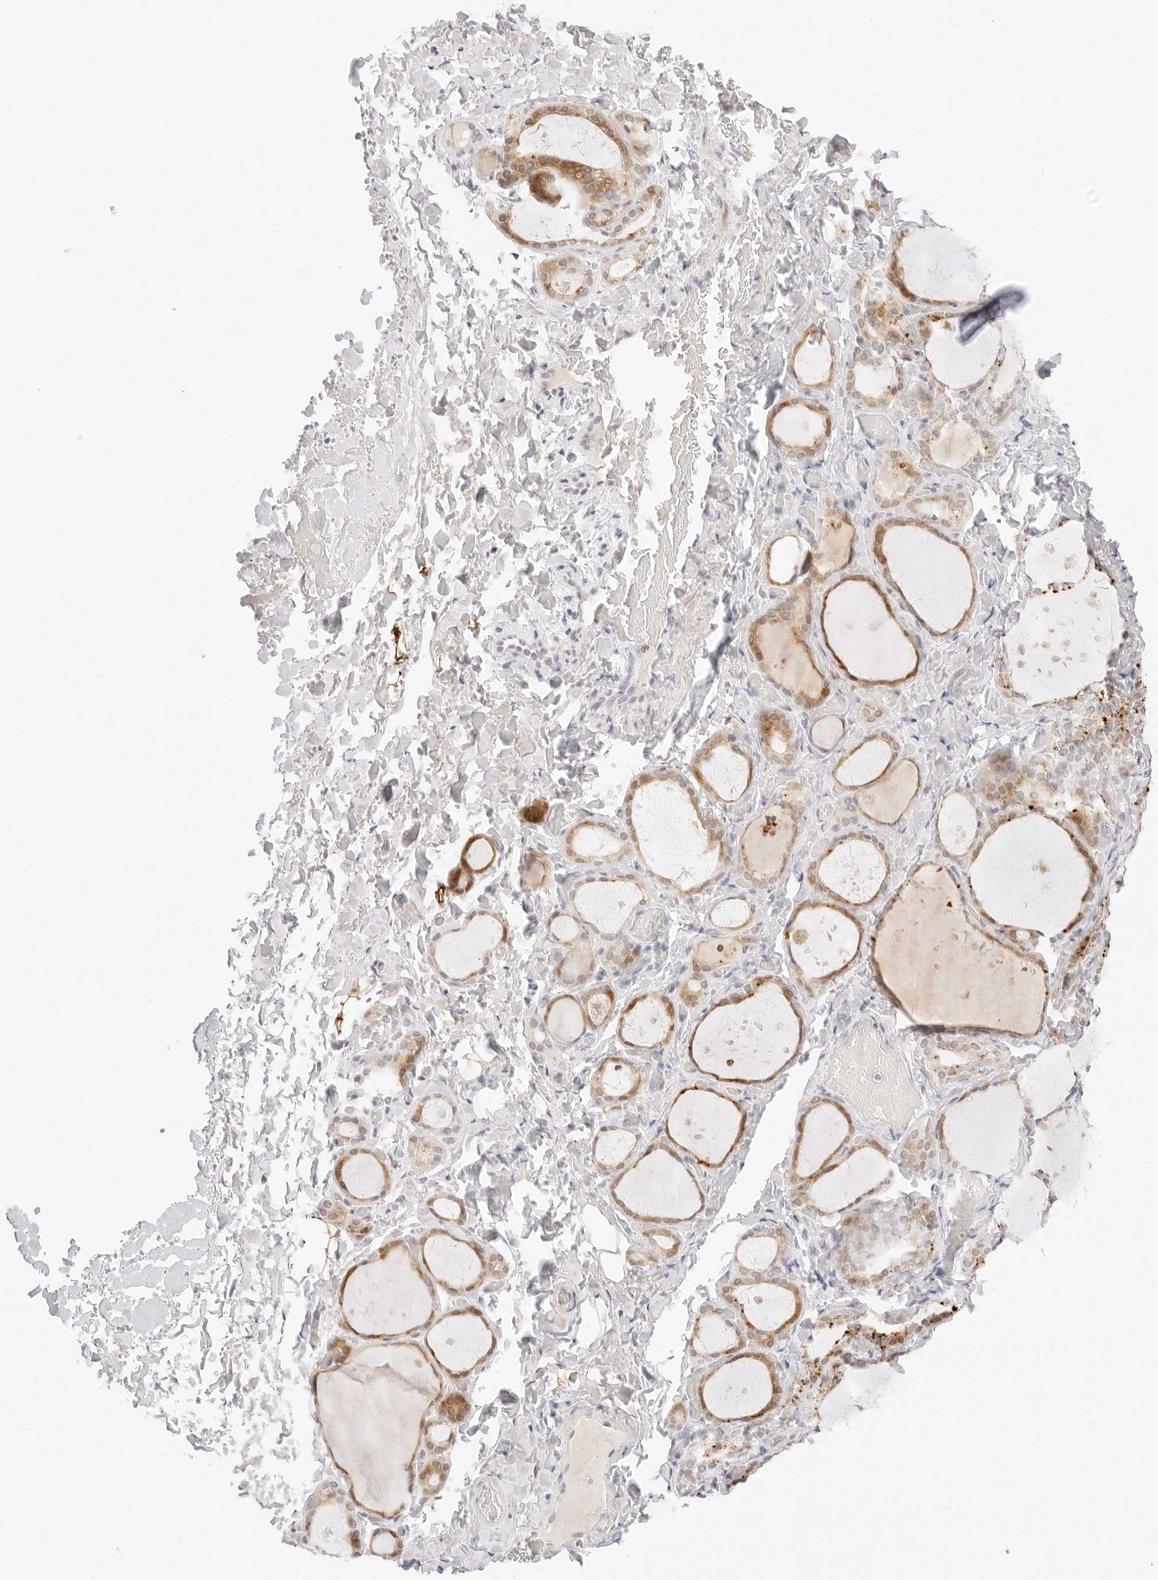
{"staining": {"intensity": "moderate", "quantity": ">75%", "location": "cytoplasmic/membranous,nuclear"}, "tissue": "thyroid gland", "cell_type": "Glandular cells", "image_type": "normal", "snomed": [{"axis": "morphology", "description": "Normal tissue, NOS"}, {"axis": "topography", "description": "Thyroid gland"}], "caption": "This micrograph shows IHC staining of normal human thyroid gland, with medium moderate cytoplasmic/membranous,nuclear staining in approximately >75% of glandular cells.", "gene": "XKR4", "patient": {"sex": "female", "age": 44}}